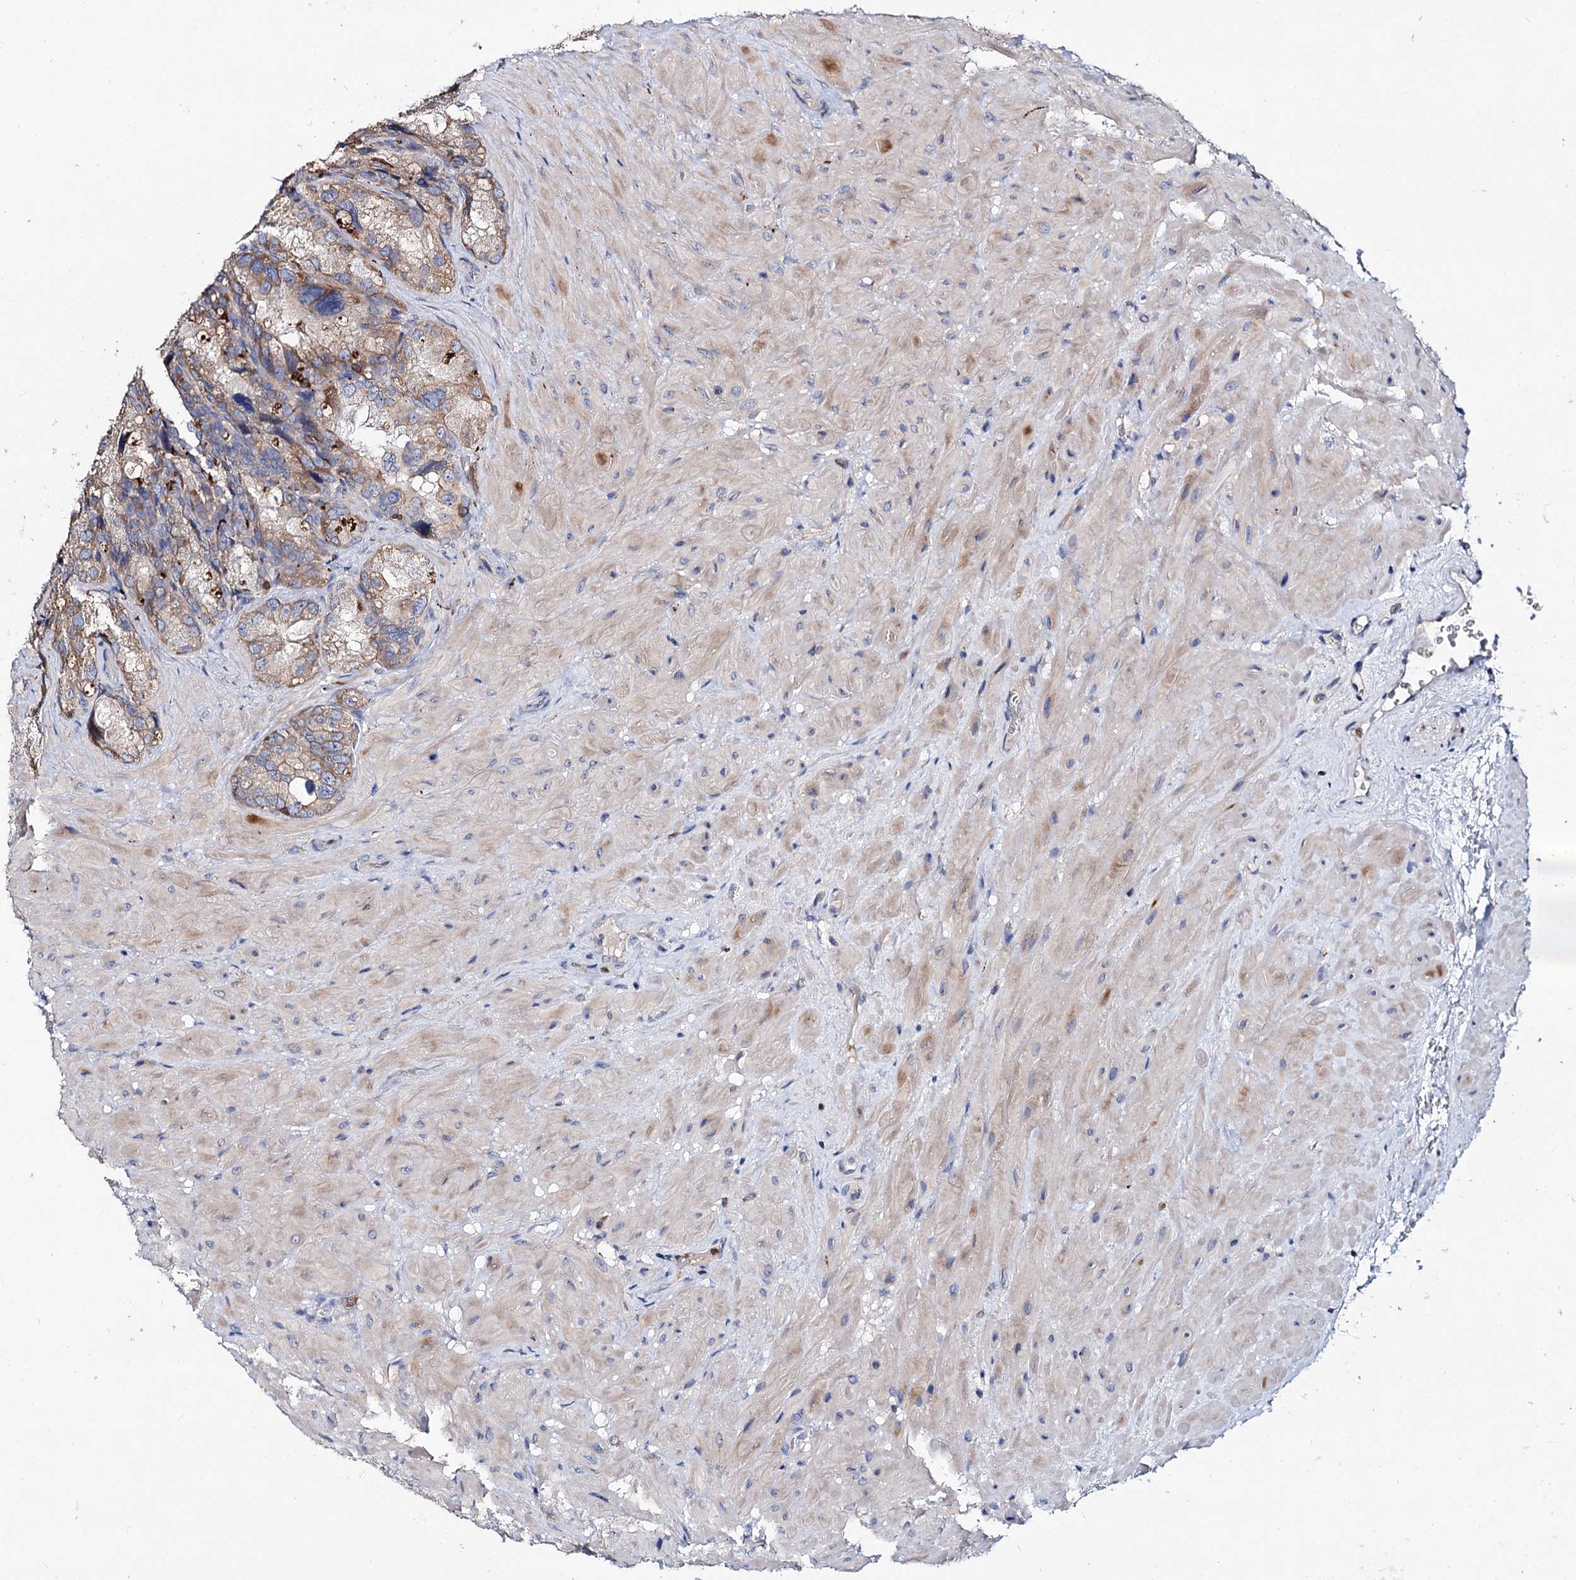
{"staining": {"intensity": "moderate", "quantity": ">75%", "location": "cytoplasmic/membranous"}, "tissue": "seminal vesicle", "cell_type": "Glandular cells", "image_type": "normal", "snomed": [{"axis": "morphology", "description": "Normal tissue, NOS"}, {"axis": "topography", "description": "Seminal veicle"}], "caption": "Immunohistochemistry (IHC) of unremarkable seminal vesicle reveals medium levels of moderate cytoplasmic/membranous staining in about >75% of glandular cells.", "gene": "UBASH3B", "patient": {"sex": "male", "age": 62}}